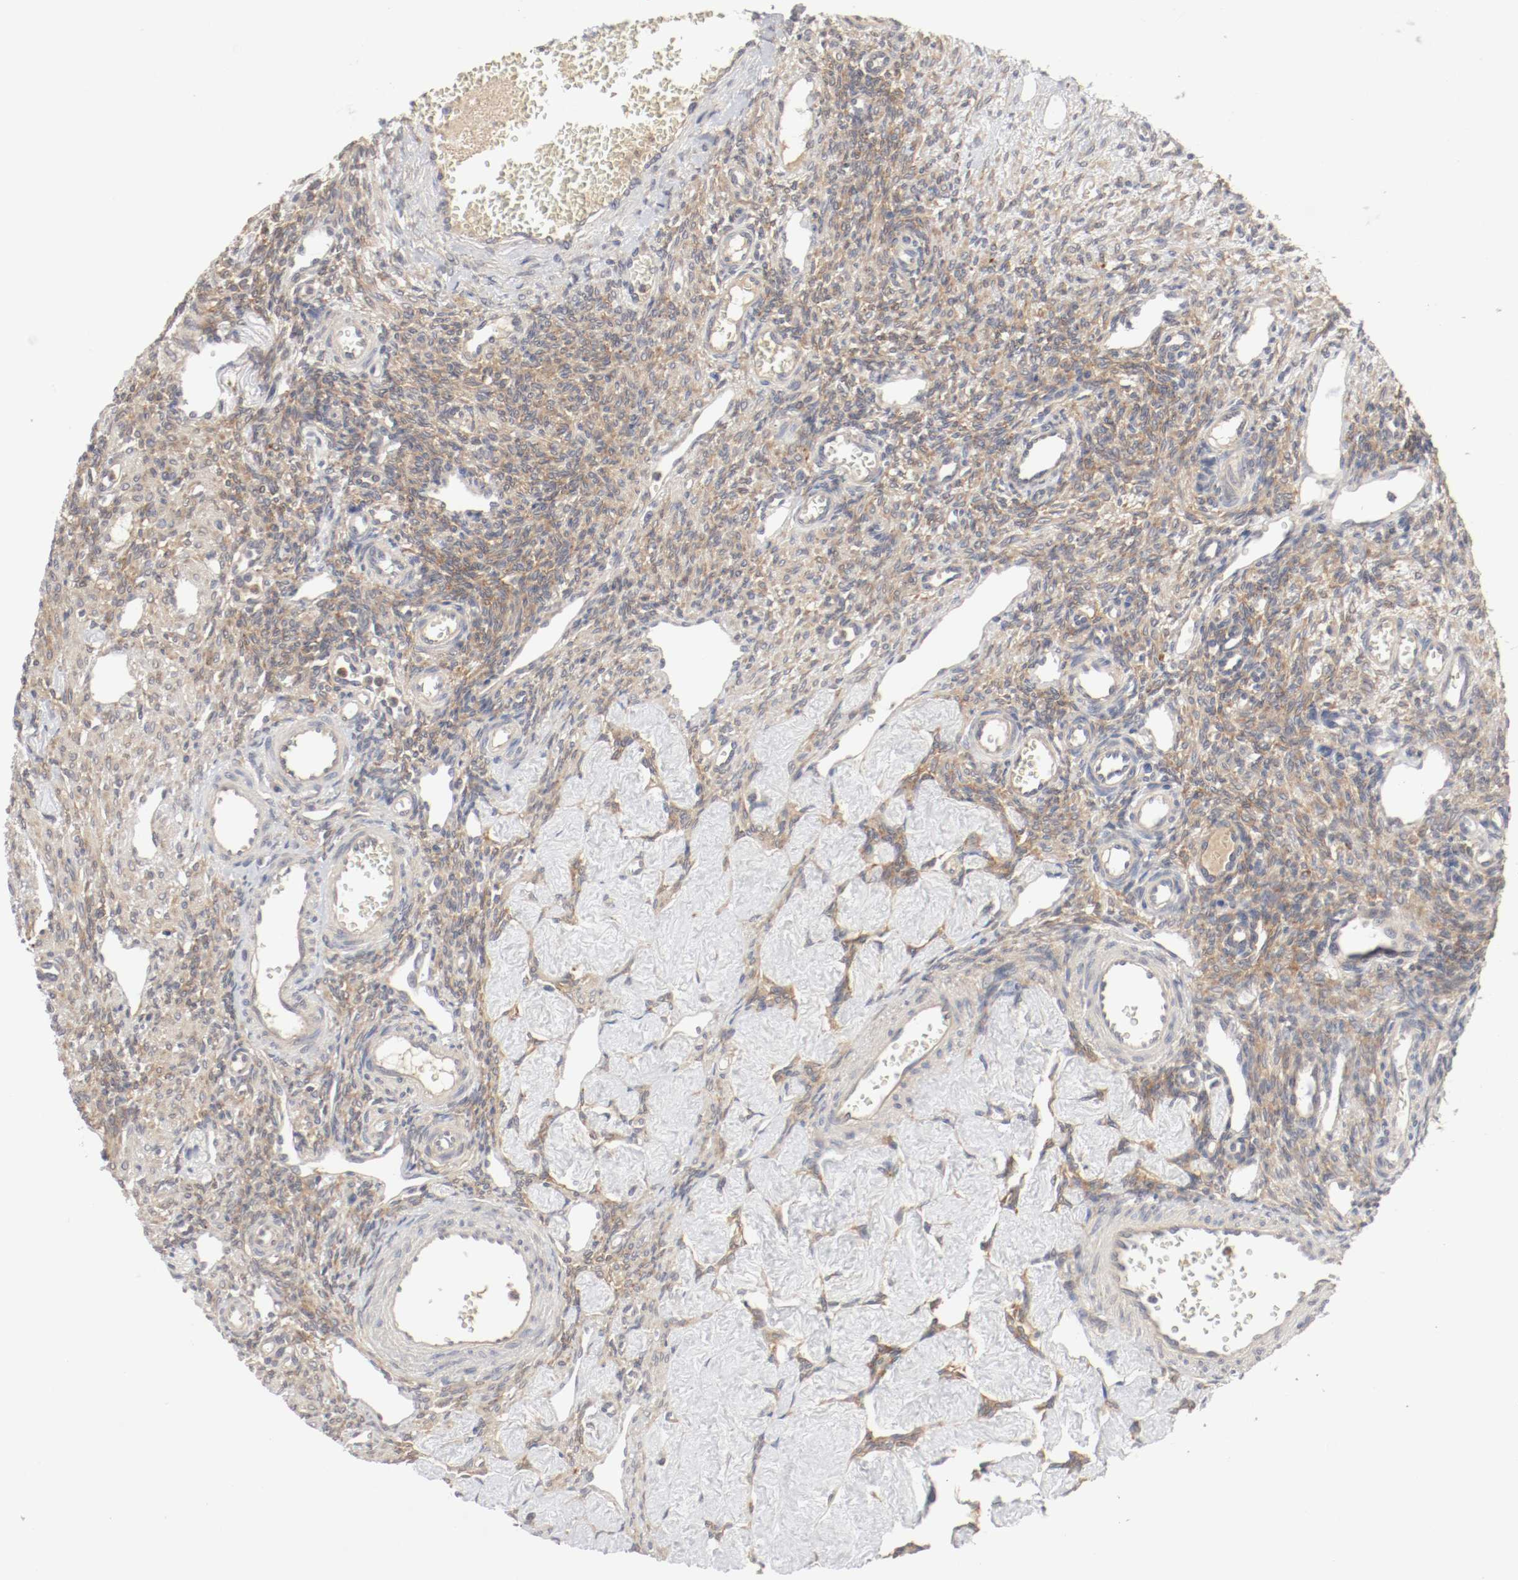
{"staining": {"intensity": "weak", "quantity": "25%-75%", "location": "cytoplasmic/membranous"}, "tissue": "ovary", "cell_type": "Follicle cells", "image_type": "normal", "snomed": [{"axis": "morphology", "description": "Normal tissue, NOS"}, {"axis": "topography", "description": "Ovary"}], "caption": "Follicle cells exhibit low levels of weak cytoplasmic/membranous expression in about 25%-75% of cells in normal ovary. The staining is performed using DAB (3,3'-diaminobenzidine) brown chromogen to label protein expression. The nuclei are counter-stained blue using hematoxylin.", "gene": "REN", "patient": {"sex": "female", "age": 33}}